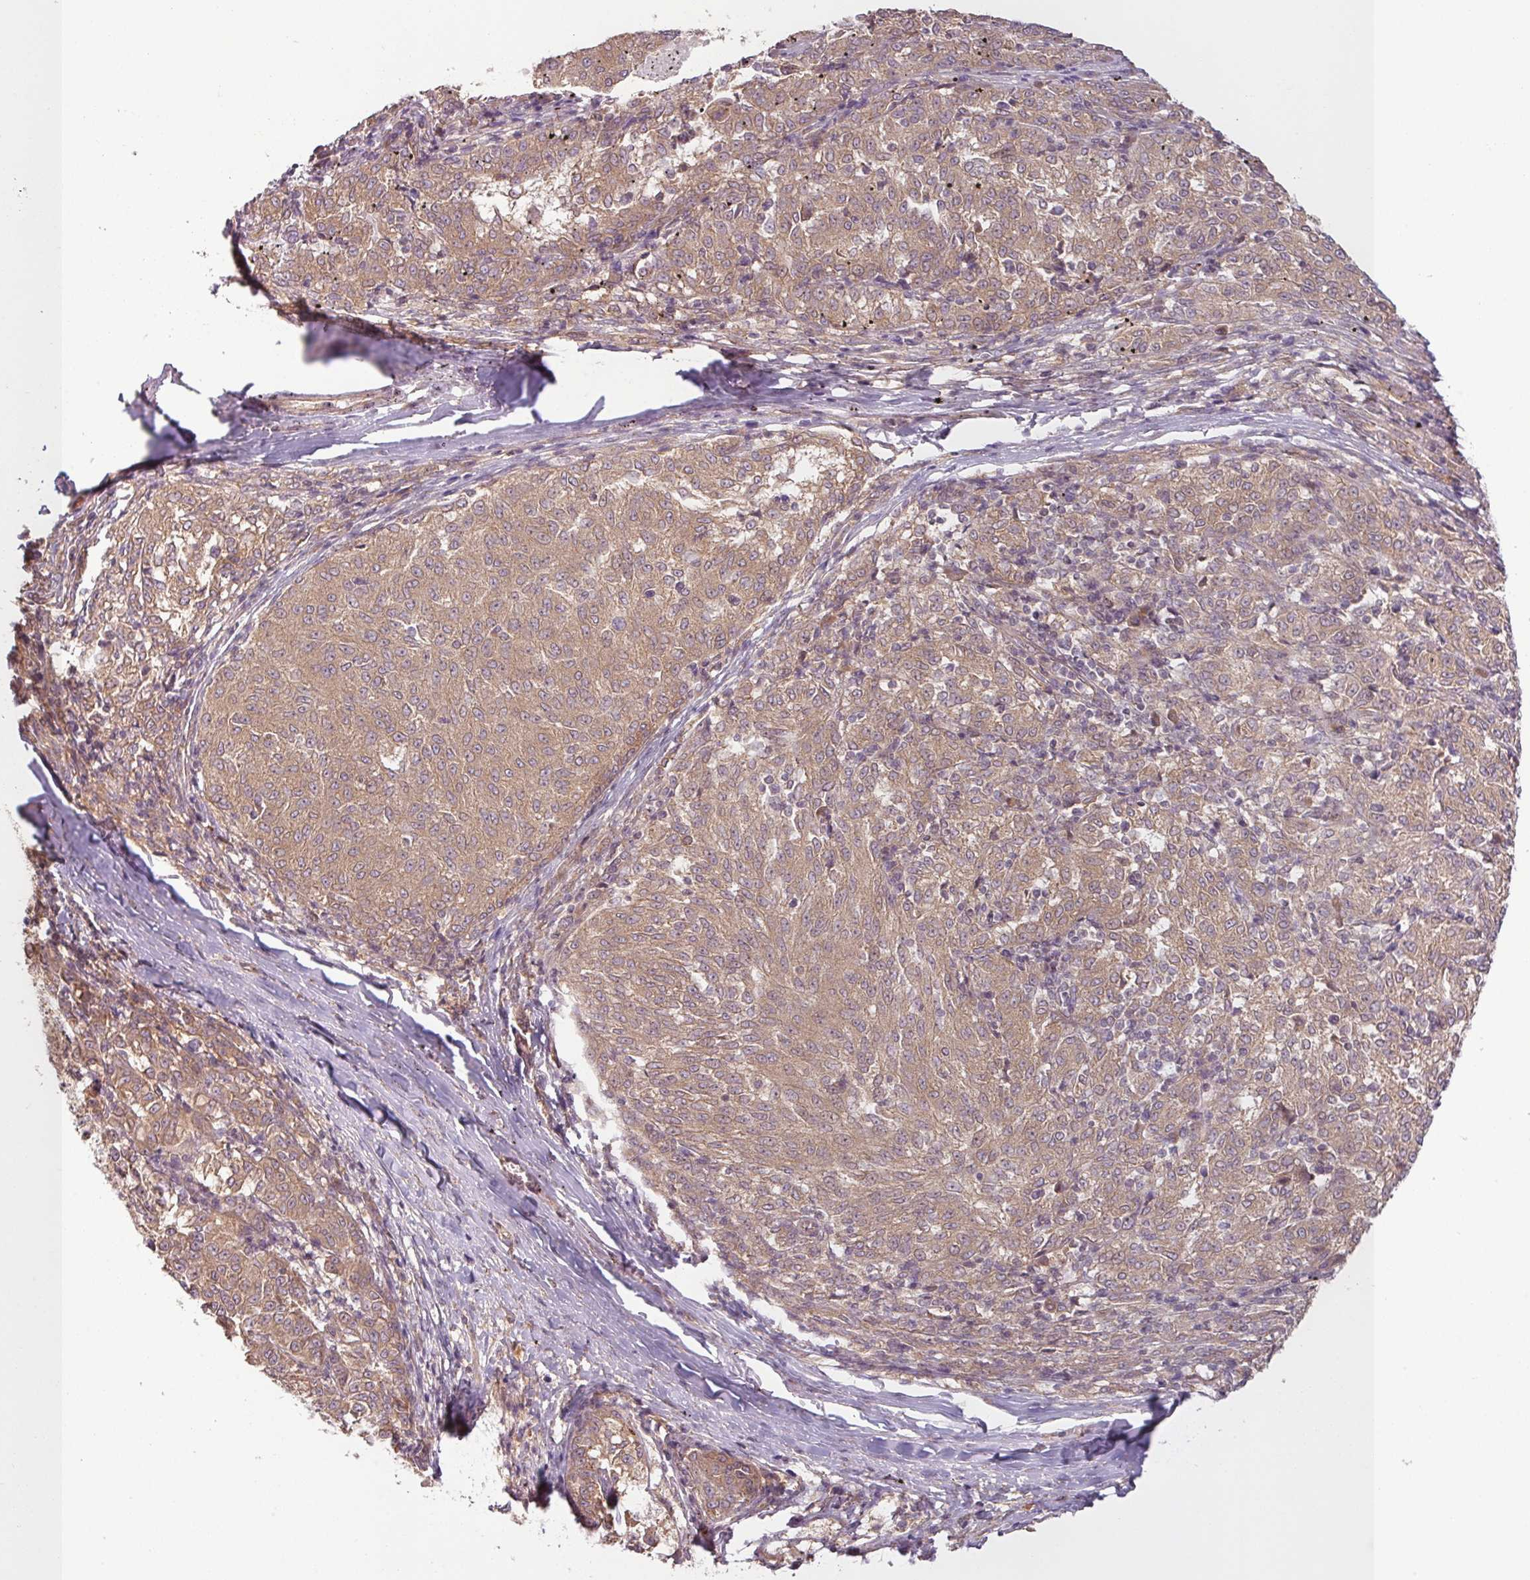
{"staining": {"intensity": "weak", "quantity": ">75%", "location": "cytoplasmic/membranous"}, "tissue": "melanoma", "cell_type": "Tumor cells", "image_type": "cancer", "snomed": [{"axis": "morphology", "description": "Malignant melanoma, NOS"}, {"axis": "topography", "description": "Skin"}], "caption": "Immunohistochemical staining of human melanoma shows low levels of weak cytoplasmic/membranous positivity in approximately >75% of tumor cells.", "gene": "RNF31", "patient": {"sex": "female", "age": 72}}